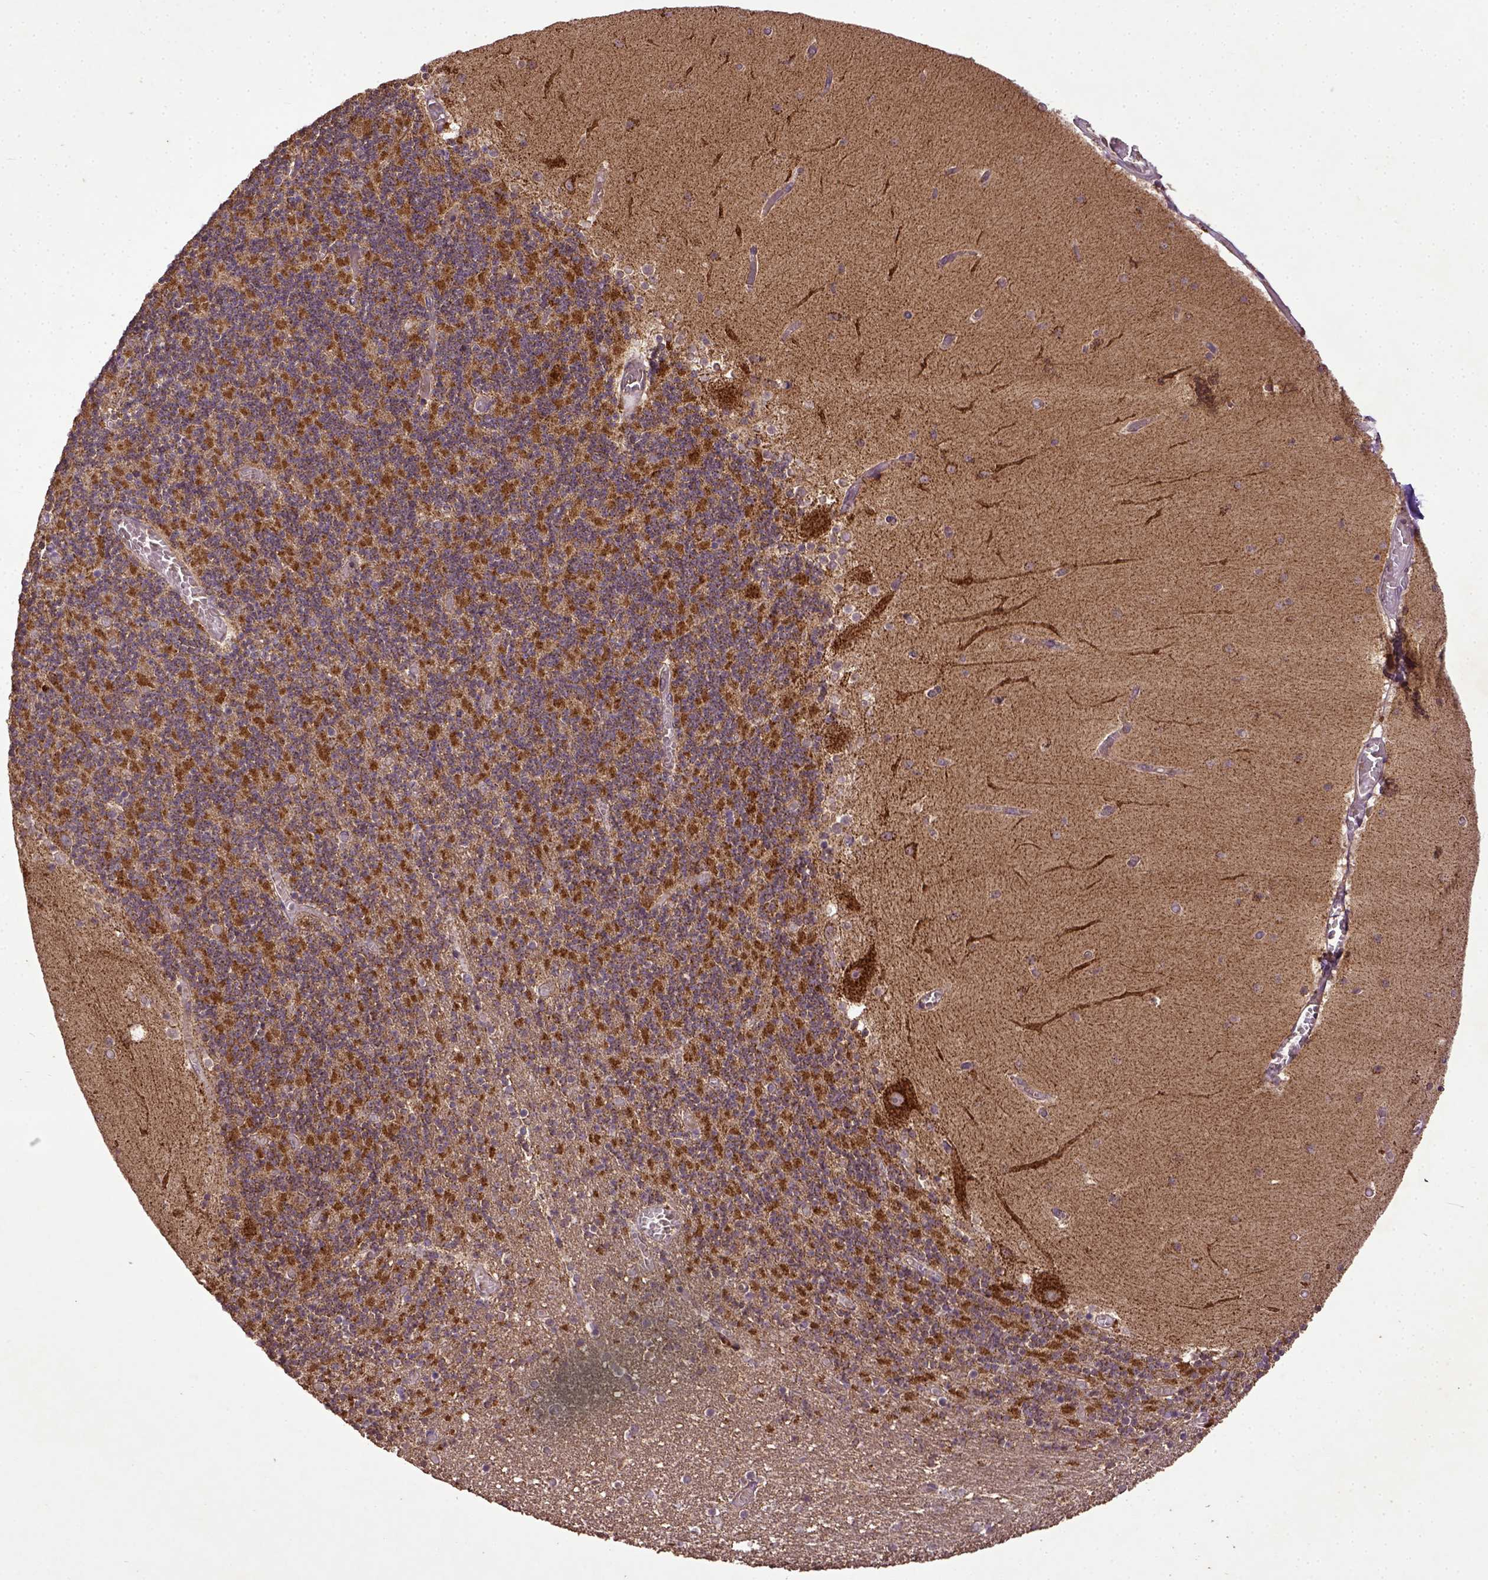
{"staining": {"intensity": "strong", "quantity": ">75%", "location": "cytoplasmic/membranous"}, "tissue": "cerebellum", "cell_type": "Cells in granular layer", "image_type": "normal", "snomed": [{"axis": "morphology", "description": "Normal tissue, NOS"}, {"axis": "topography", "description": "Cerebellum"}], "caption": "A high-resolution micrograph shows immunohistochemistry staining of unremarkable cerebellum, which reveals strong cytoplasmic/membranous staining in about >75% of cells in granular layer.", "gene": "MT", "patient": {"sex": "female", "age": 28}}